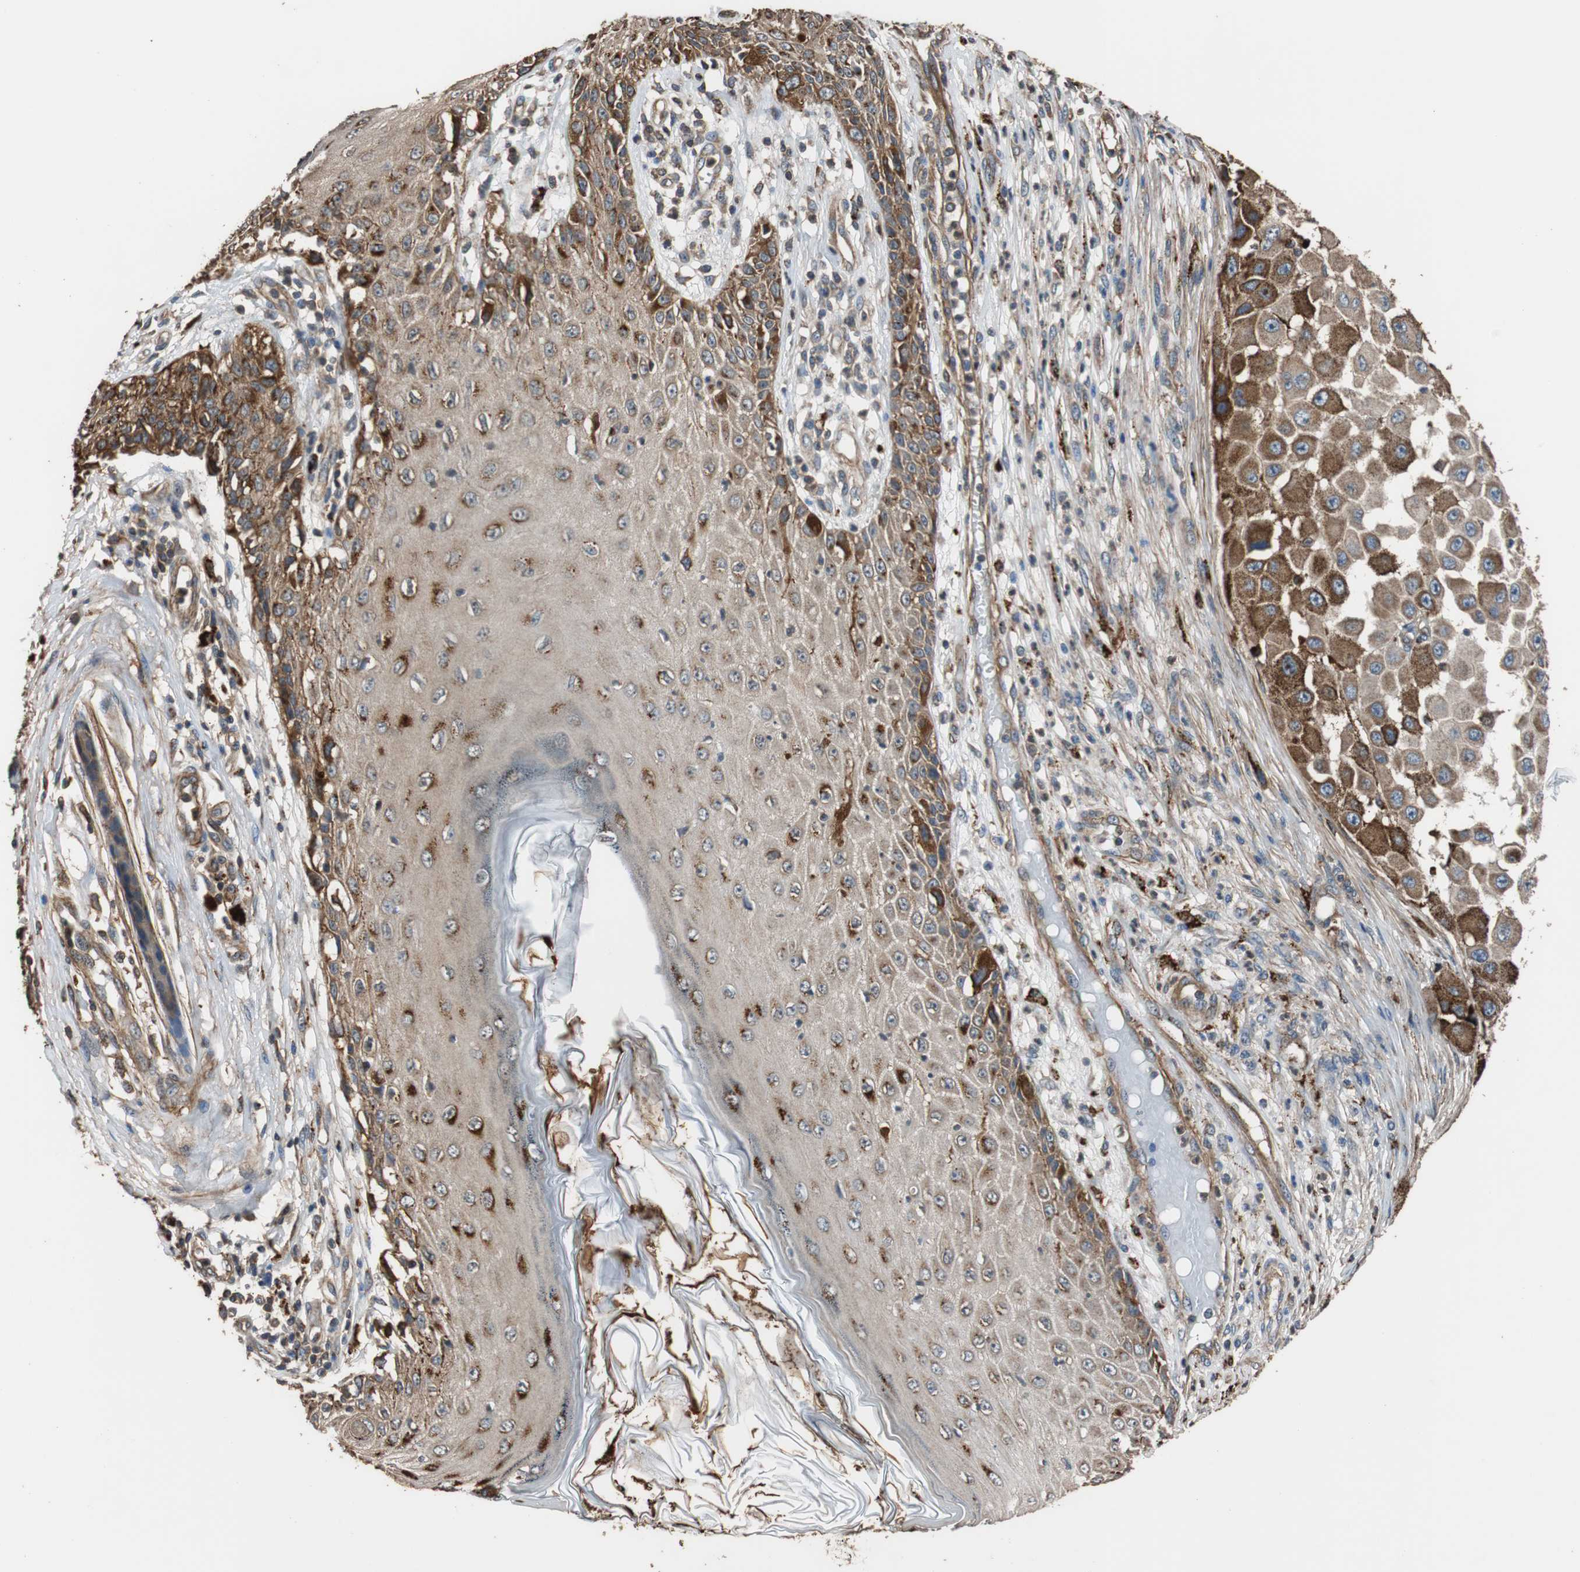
{"staining": {"intensity": "strong", "quantity": "25%-75%", "location": "cytoplasmic/membranous"}, "tissue": "melanoma", "cell_type": "Tumor cells", "image_type": "cancer", "snomed": [{"axis": "morphology", "description": "Malignant melanoma, NOS"}, {"axis": "topography", "description": "Skin"}], "caption": "IHC photomicrograph of neoplastic tissue: human malignant melanoma stained using IHC reveals high levels of strong protein expression localized specifically in the cytoplasmic/membranous of tumor cells, appearing as a cytoplasmic/membranous brown color.", "gene": "PITRM1", "patient": {"sex": "female", "age": 81}}